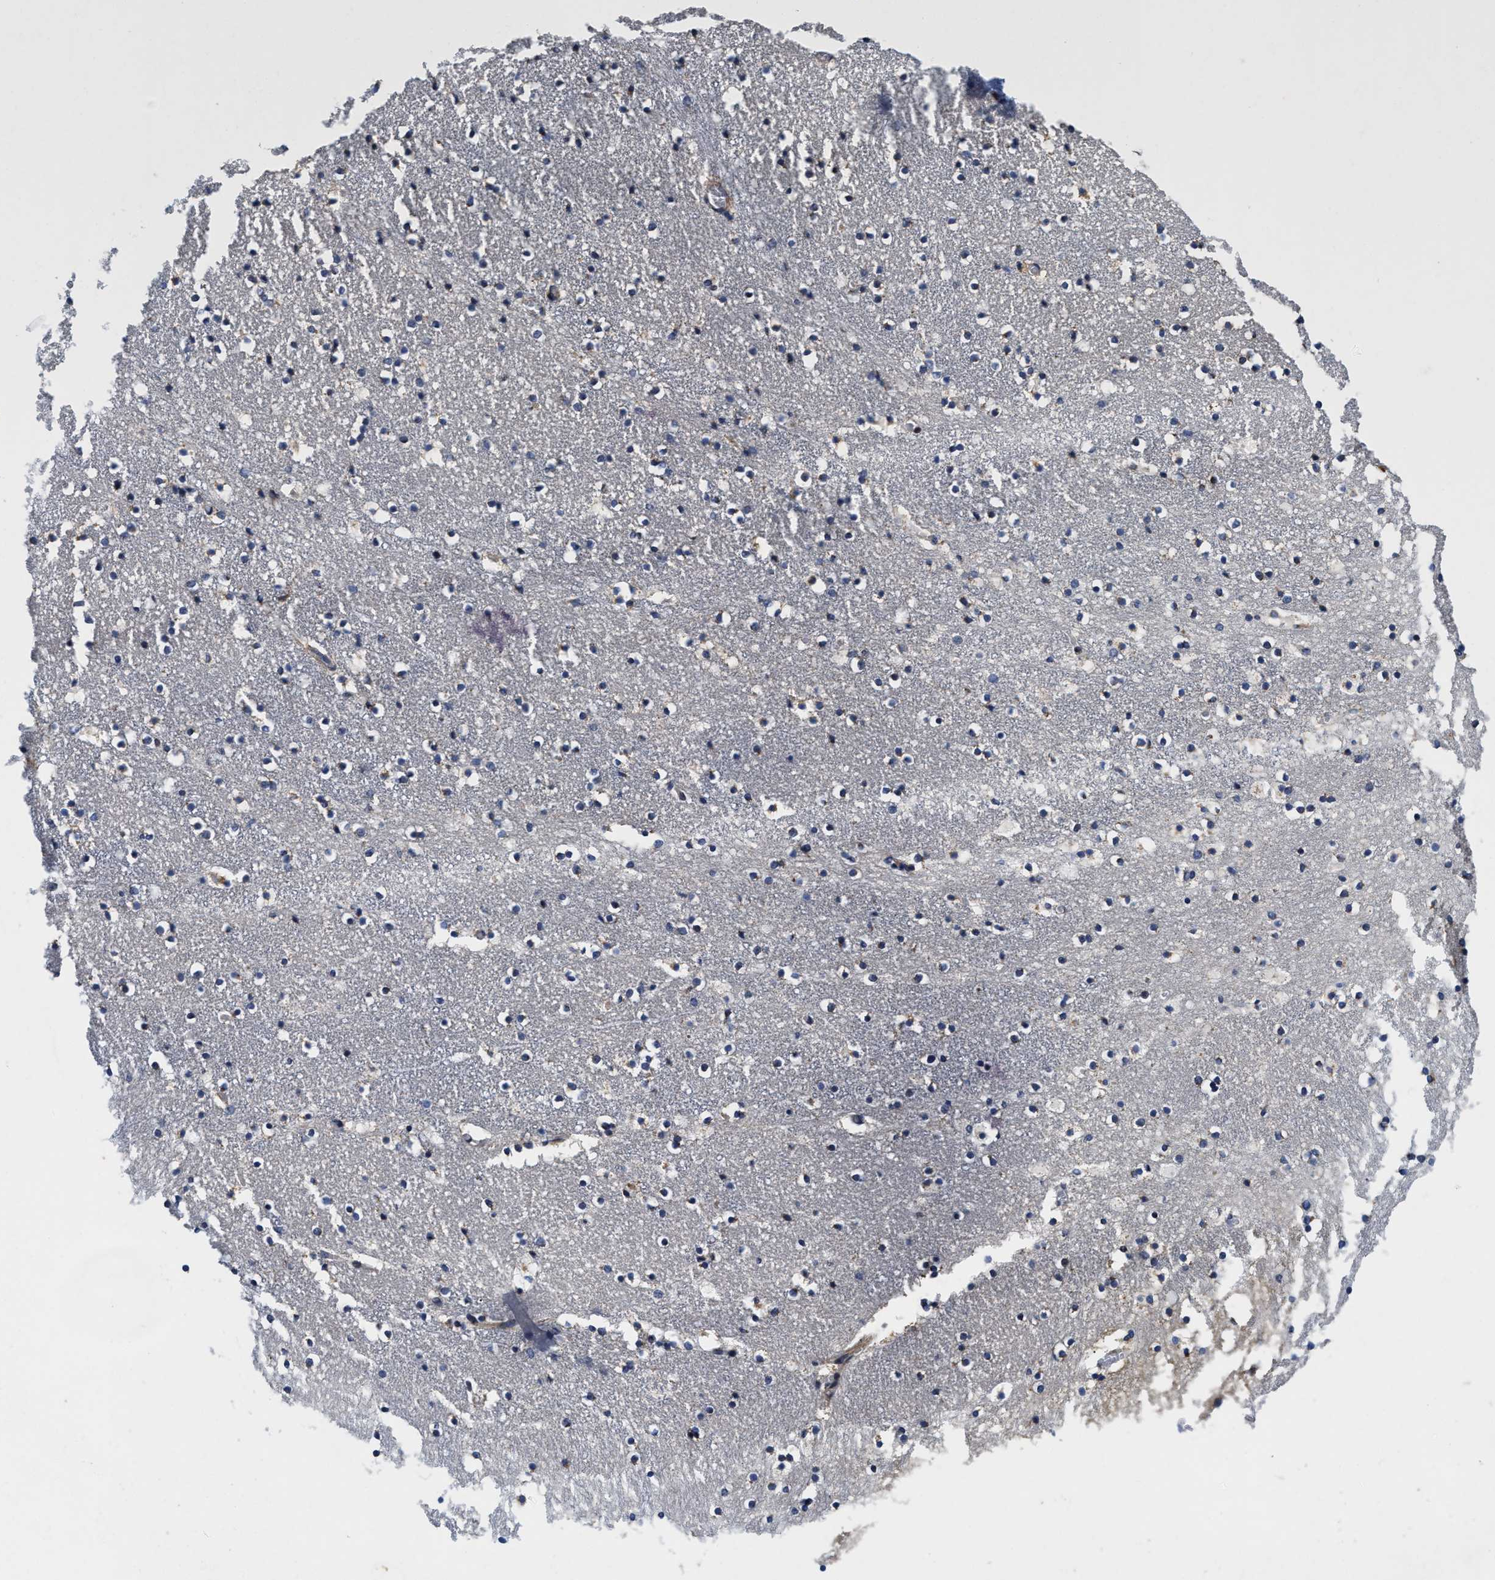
{"staining": {"intensity": "weak", "quantity": "<25%", "location": "cytoplasmic/membranous"}, "tissue": "caudate", "cell_type": "Glial cells", "image_type": "normal", "snomed": [{"axis": "morphology", "description": "Normal tissue, NOS"}, {"axis": "topography", "description": "Lateral ventricle wall"}], "caption": "Histopathology image shows no significant protein positivity in glial cells of unremarkable caudate. (DAB immunohistochemistry visualized using brightfield microscopy, high magnification).", "gene": "SCYL2", "patient": {"sex": "male", "age": 45}}